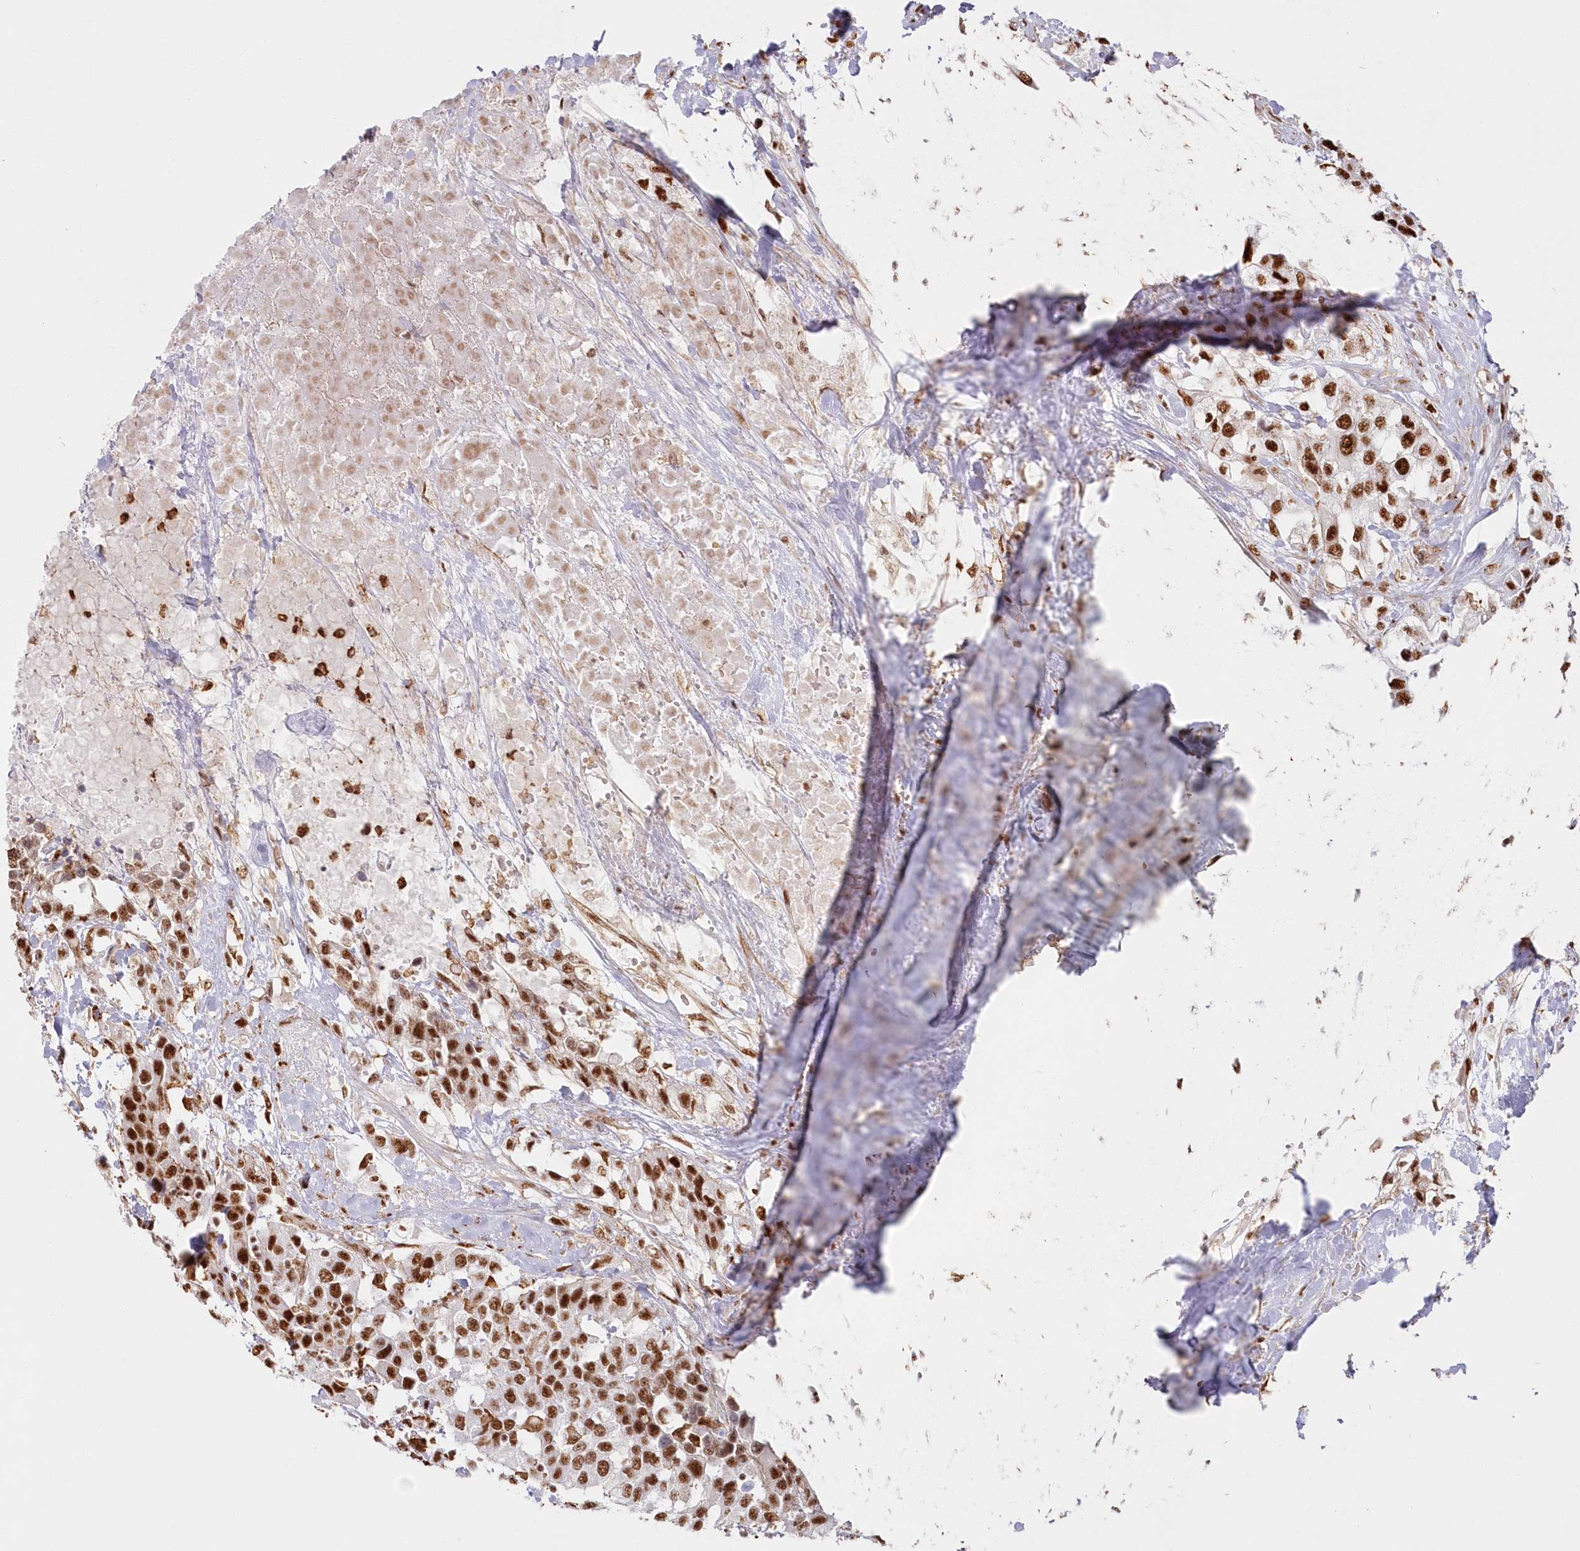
{"staining": {"intensity": "strong", "quantity": ">75%", "location": "nuclear"}, "tissue": "urothelial cancer", "cell_type": "Tumor cells", "image_type": "cancer", "snomed": [{"axis": "morphology", "description": "Urothelial carcinoma, High grade"}, {"axis": "topography", "description": "Urinary bladder"}], "caption": "Approximately >75% of tumor cells in urothelial cancer demonstrate strong nuclear protein positivity as visualized by brown immunohistochemical staining.", "gene": "DDX46", "patient": {"sex": "female", "age": 80}}